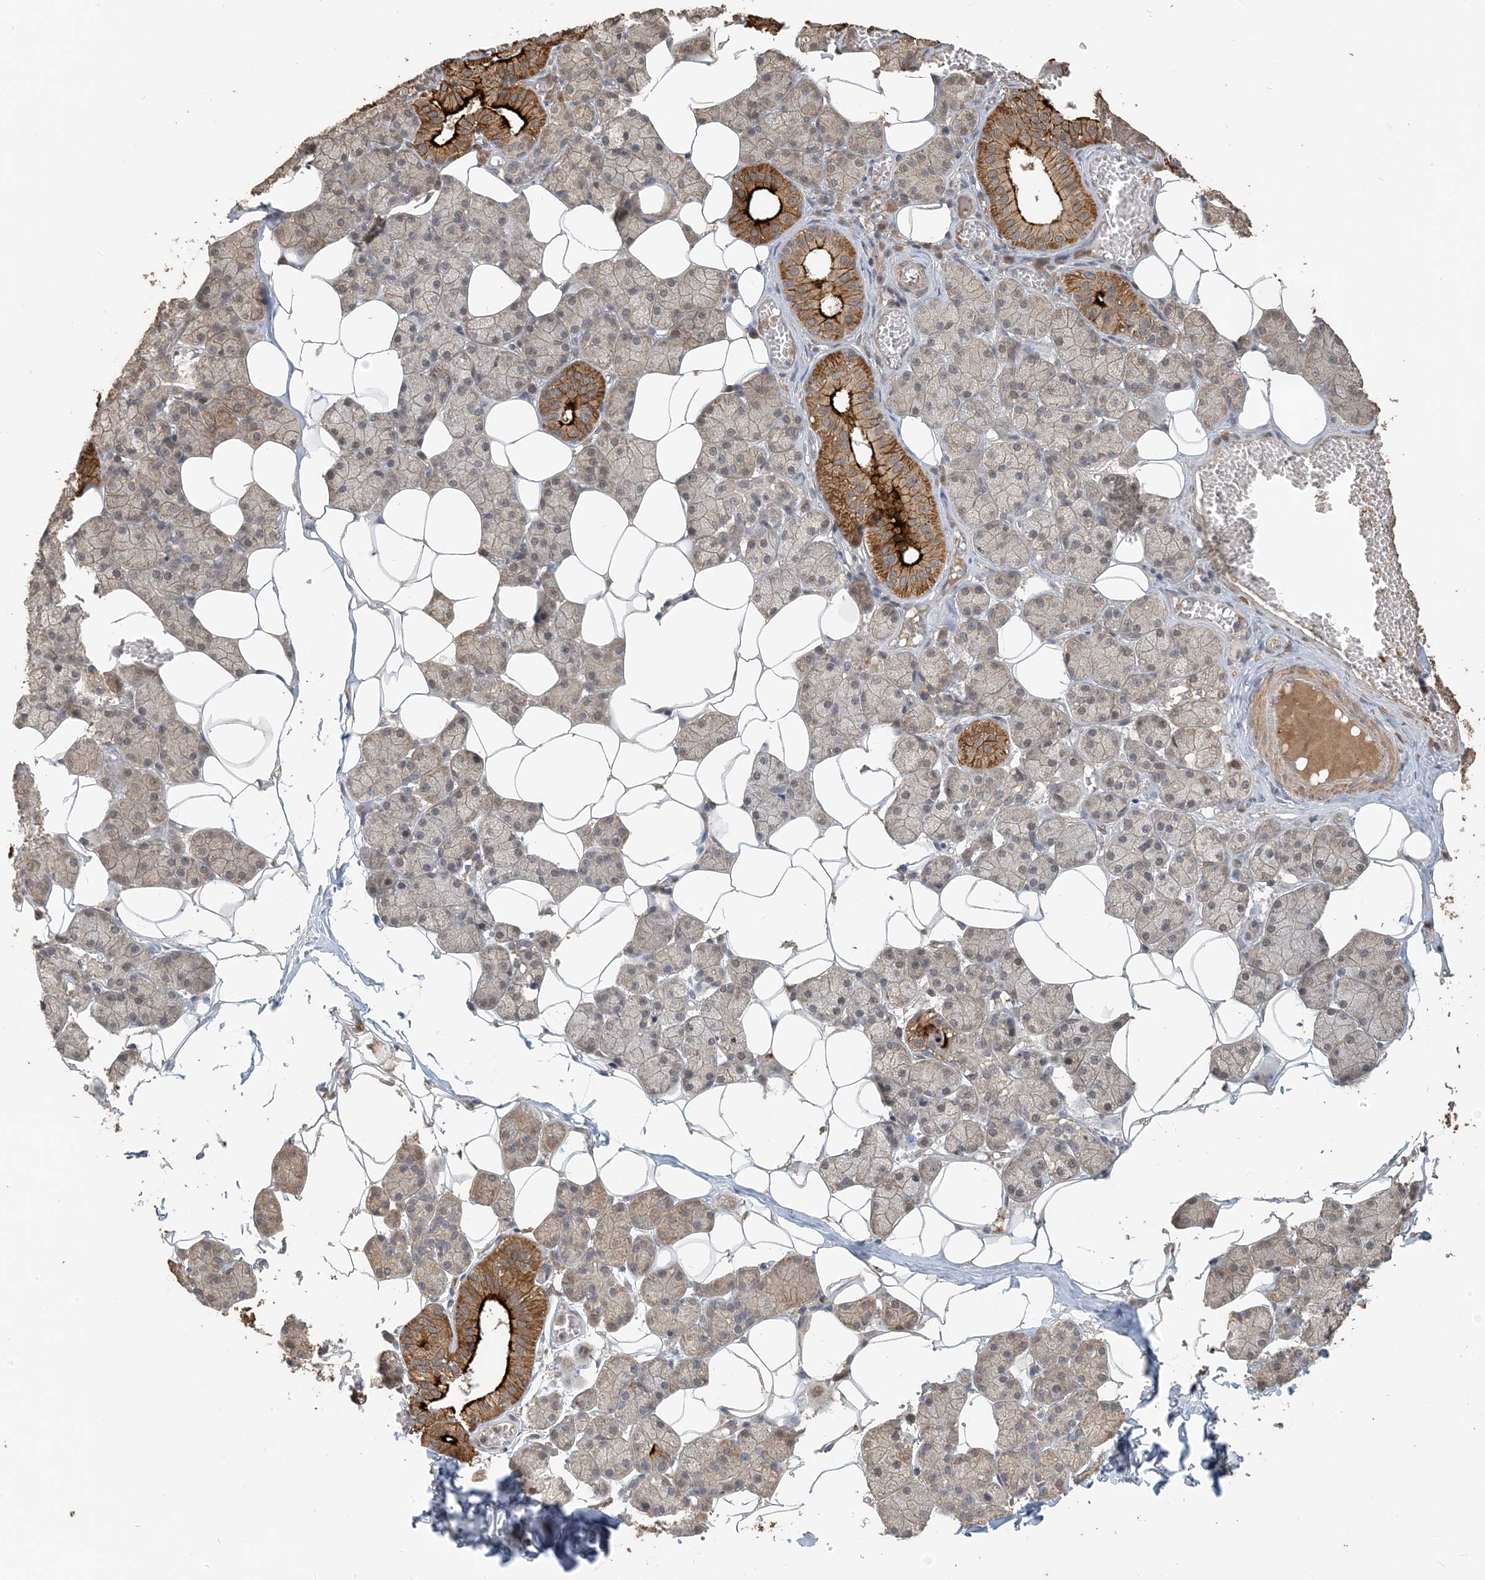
{"staining": {"intensity": "strong", "quantity": "<25%", "location": "cytoplasmic/membranous"}, "tissue": "salivary gland", "cell_type": "Glandular cells", "image_type": "normal", "snomed": [{"axis": "morphology", "description": "Normal tissue, NOS"}, {"axis": "topography", "description": "Salivary gland"}], "caption": "High-magnification brightfield microscopy of benign salivary gland stained with DAB (3,3'-diaminobenzidine) (brown) and counterstained with hematoxylin (blue). glandular cells exhibit strong cytoplasmic/membranous positivity is identified in about<25% of cells.", "gene": "ZC3H12A", "patient": {"sex": "female", "age": 33}}